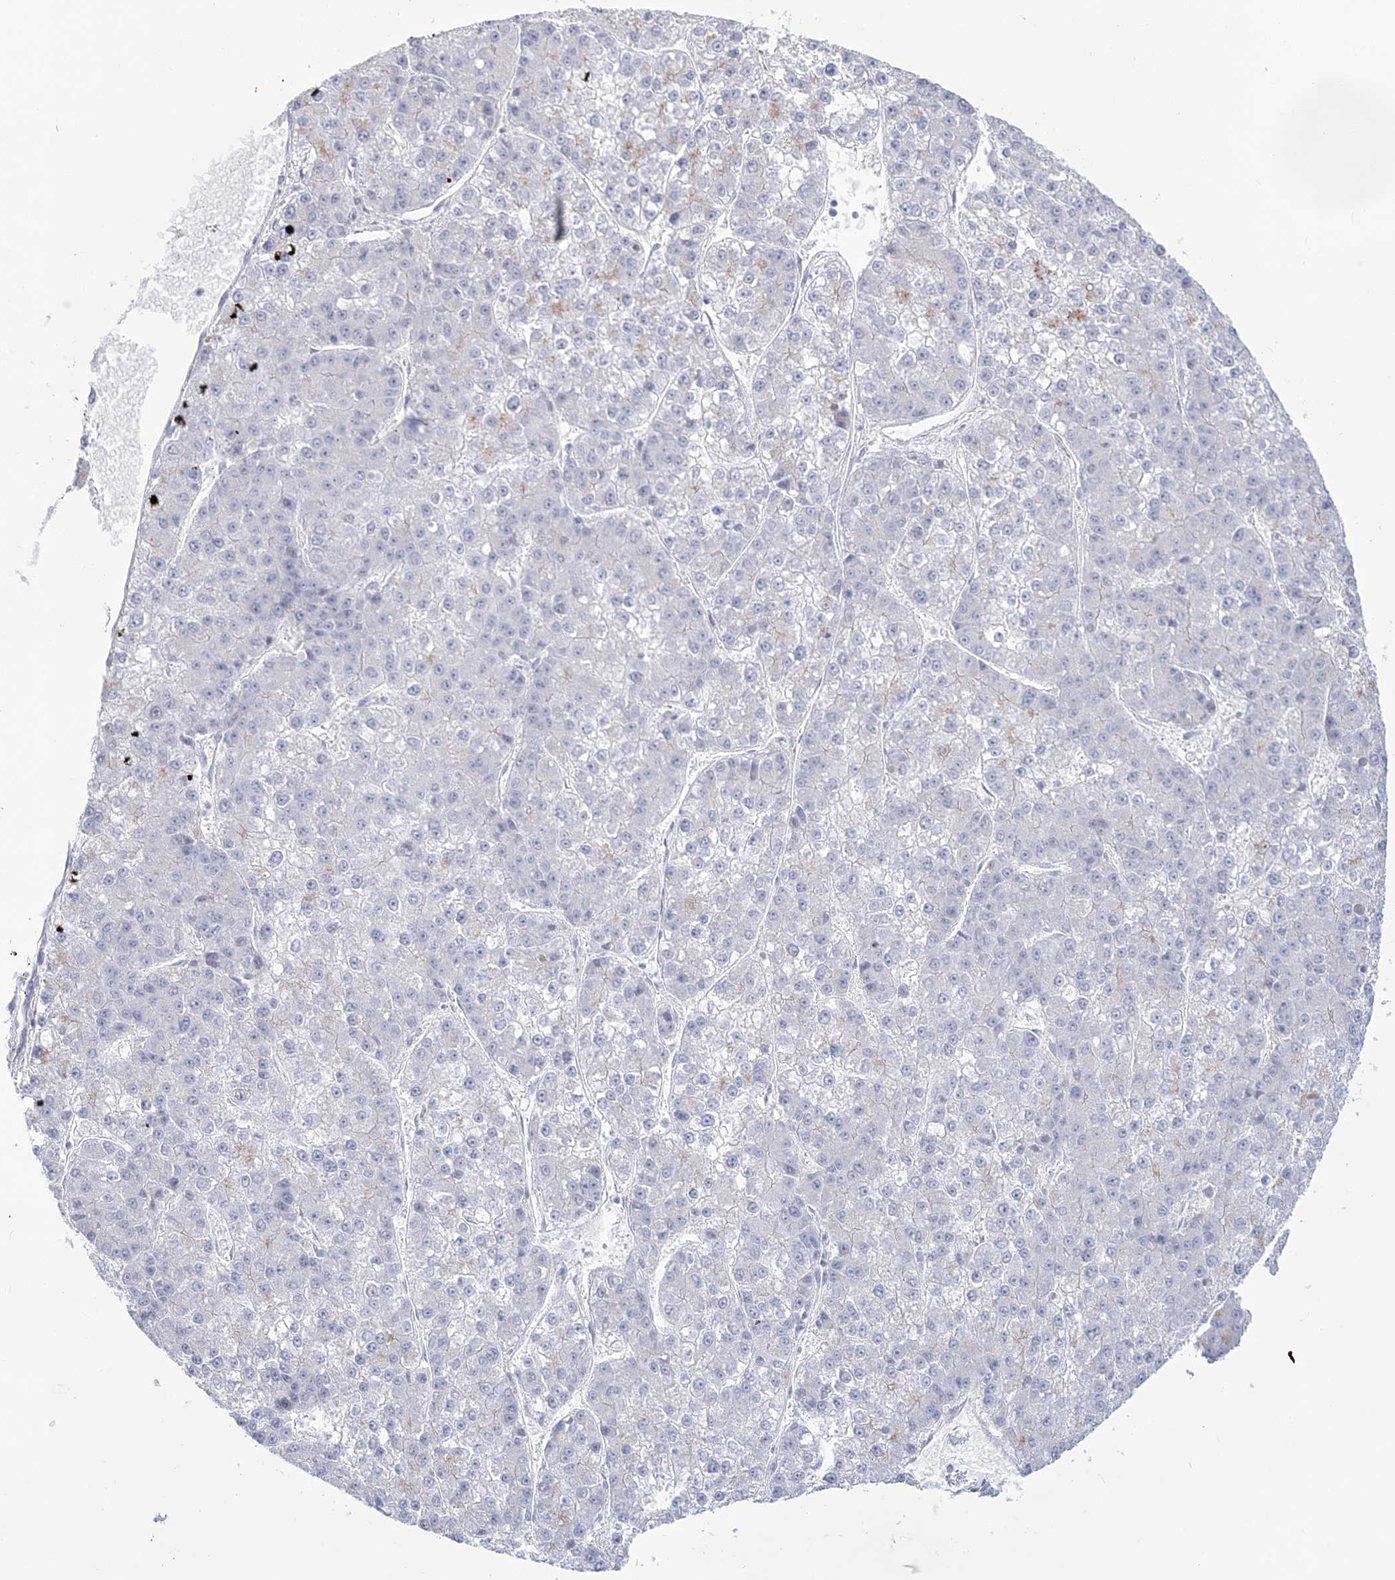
{"staining": {"intensity": "negative", "quantity": "none", "location": "none"}, "tissue": "liver cancer", "cell_type": "Tumor cells", "image_type": "cancer", "snomed": [{"axis": "morphology", "description": "Carcinoma, Hepatocellular, NOS"}, {"axis": "topography", "description": "Liver"}], "caption": "Protein analysis of liver cancer demonstrates no significant positivity in tumor cells.", "gene": "ADGB", "patient": {"sex": "female", "age": 73}}